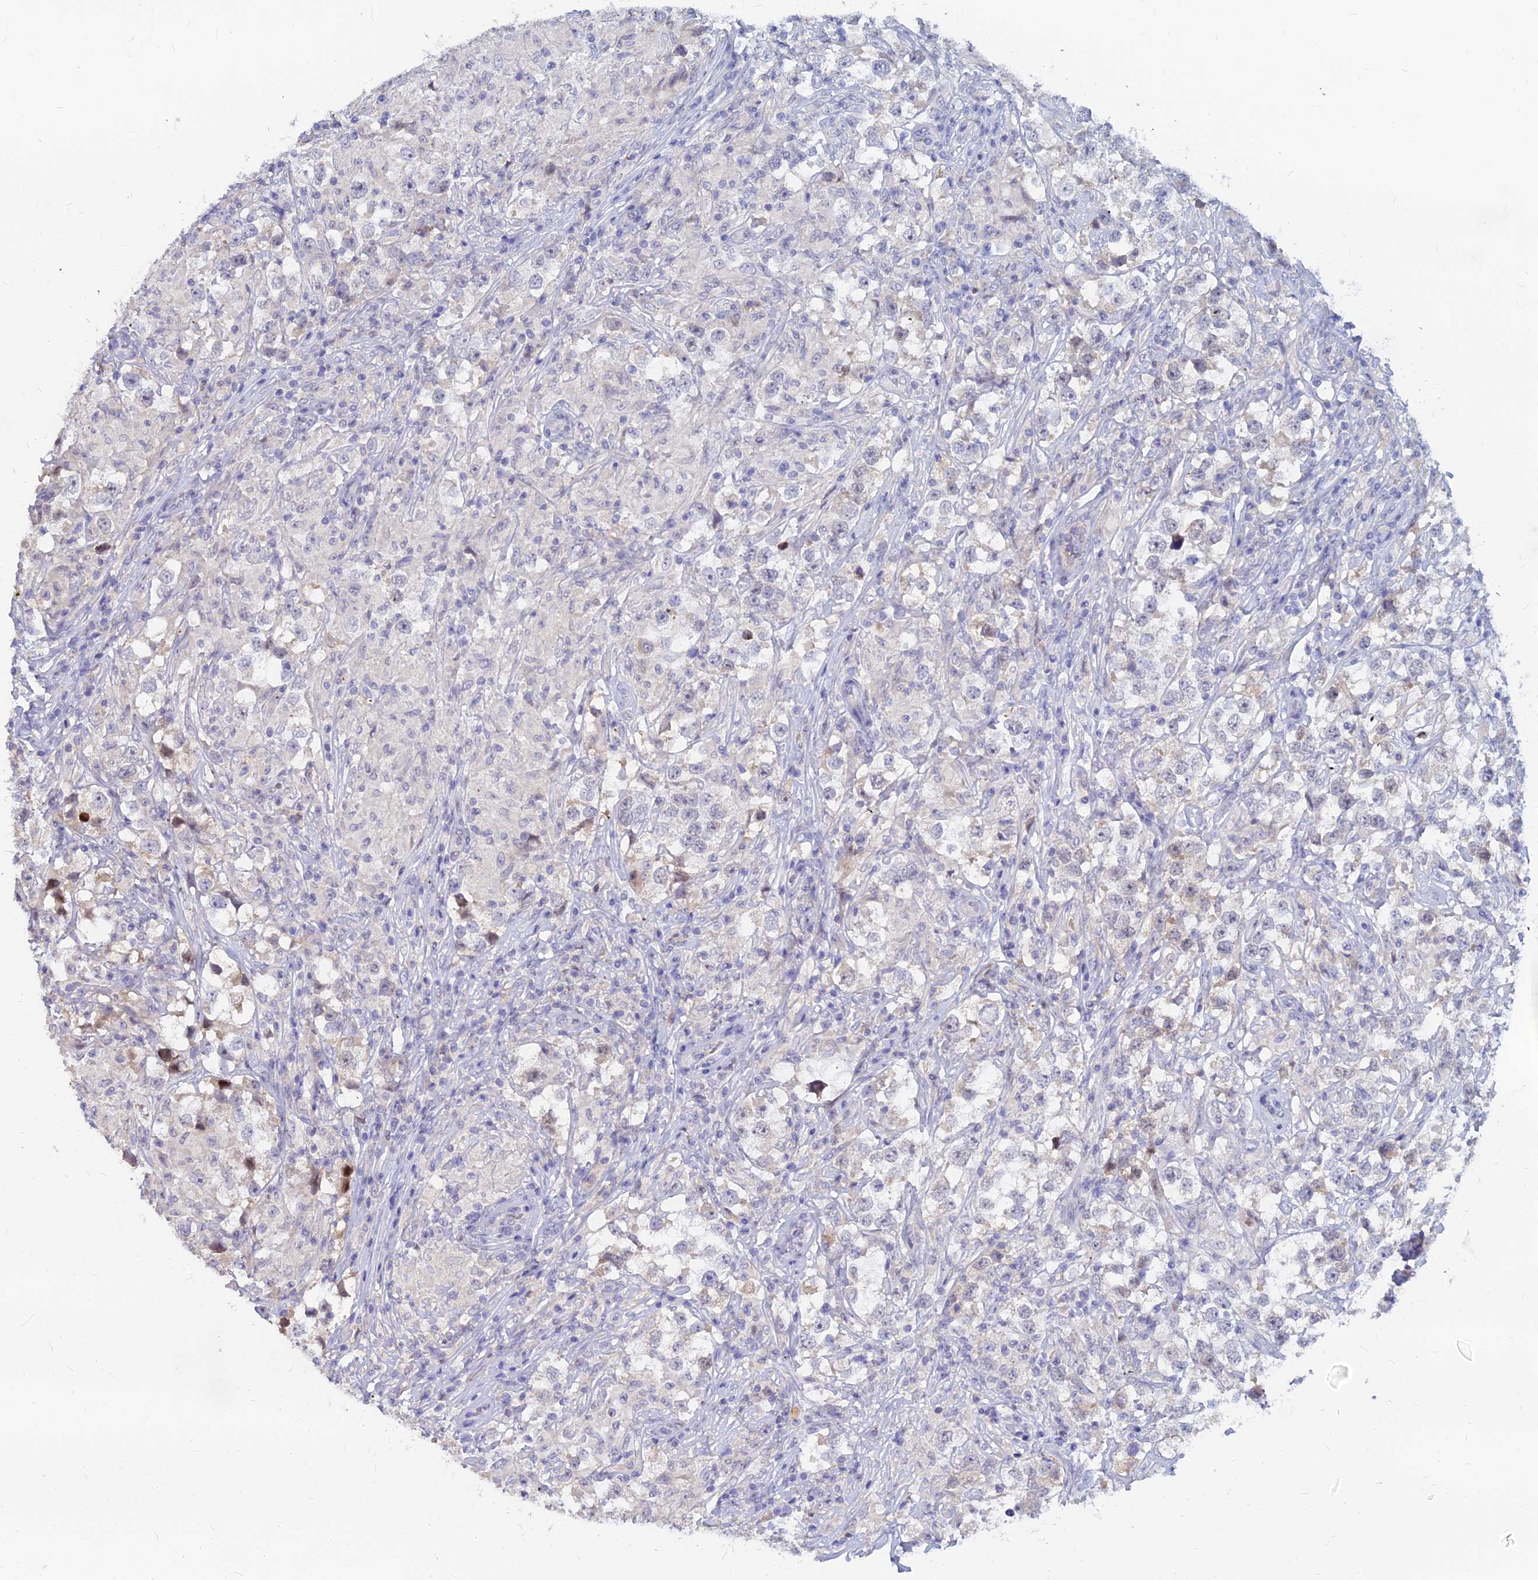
{"staining": {"intensity": "weak", "quantity": "<25%", "location": "cytoplasmic/membranous,nuclear"}, "tissue": "testis cancer", "cell_type": "Tumor cells", "image_type": "cancer", "snomed": [{"axis": "morphology", "description": "Seminoma, NOS"}, {"axis": "topography", "description": "Testis"}], "caption": "This photomicrograph is of testis cancer stained with IHC to label a protein in brown with the nuclei are counter-stained blue. There is no staining in tumor cells.", "gene": "GOLGA6D", "patient": {"sex": "male", "age": 46}}